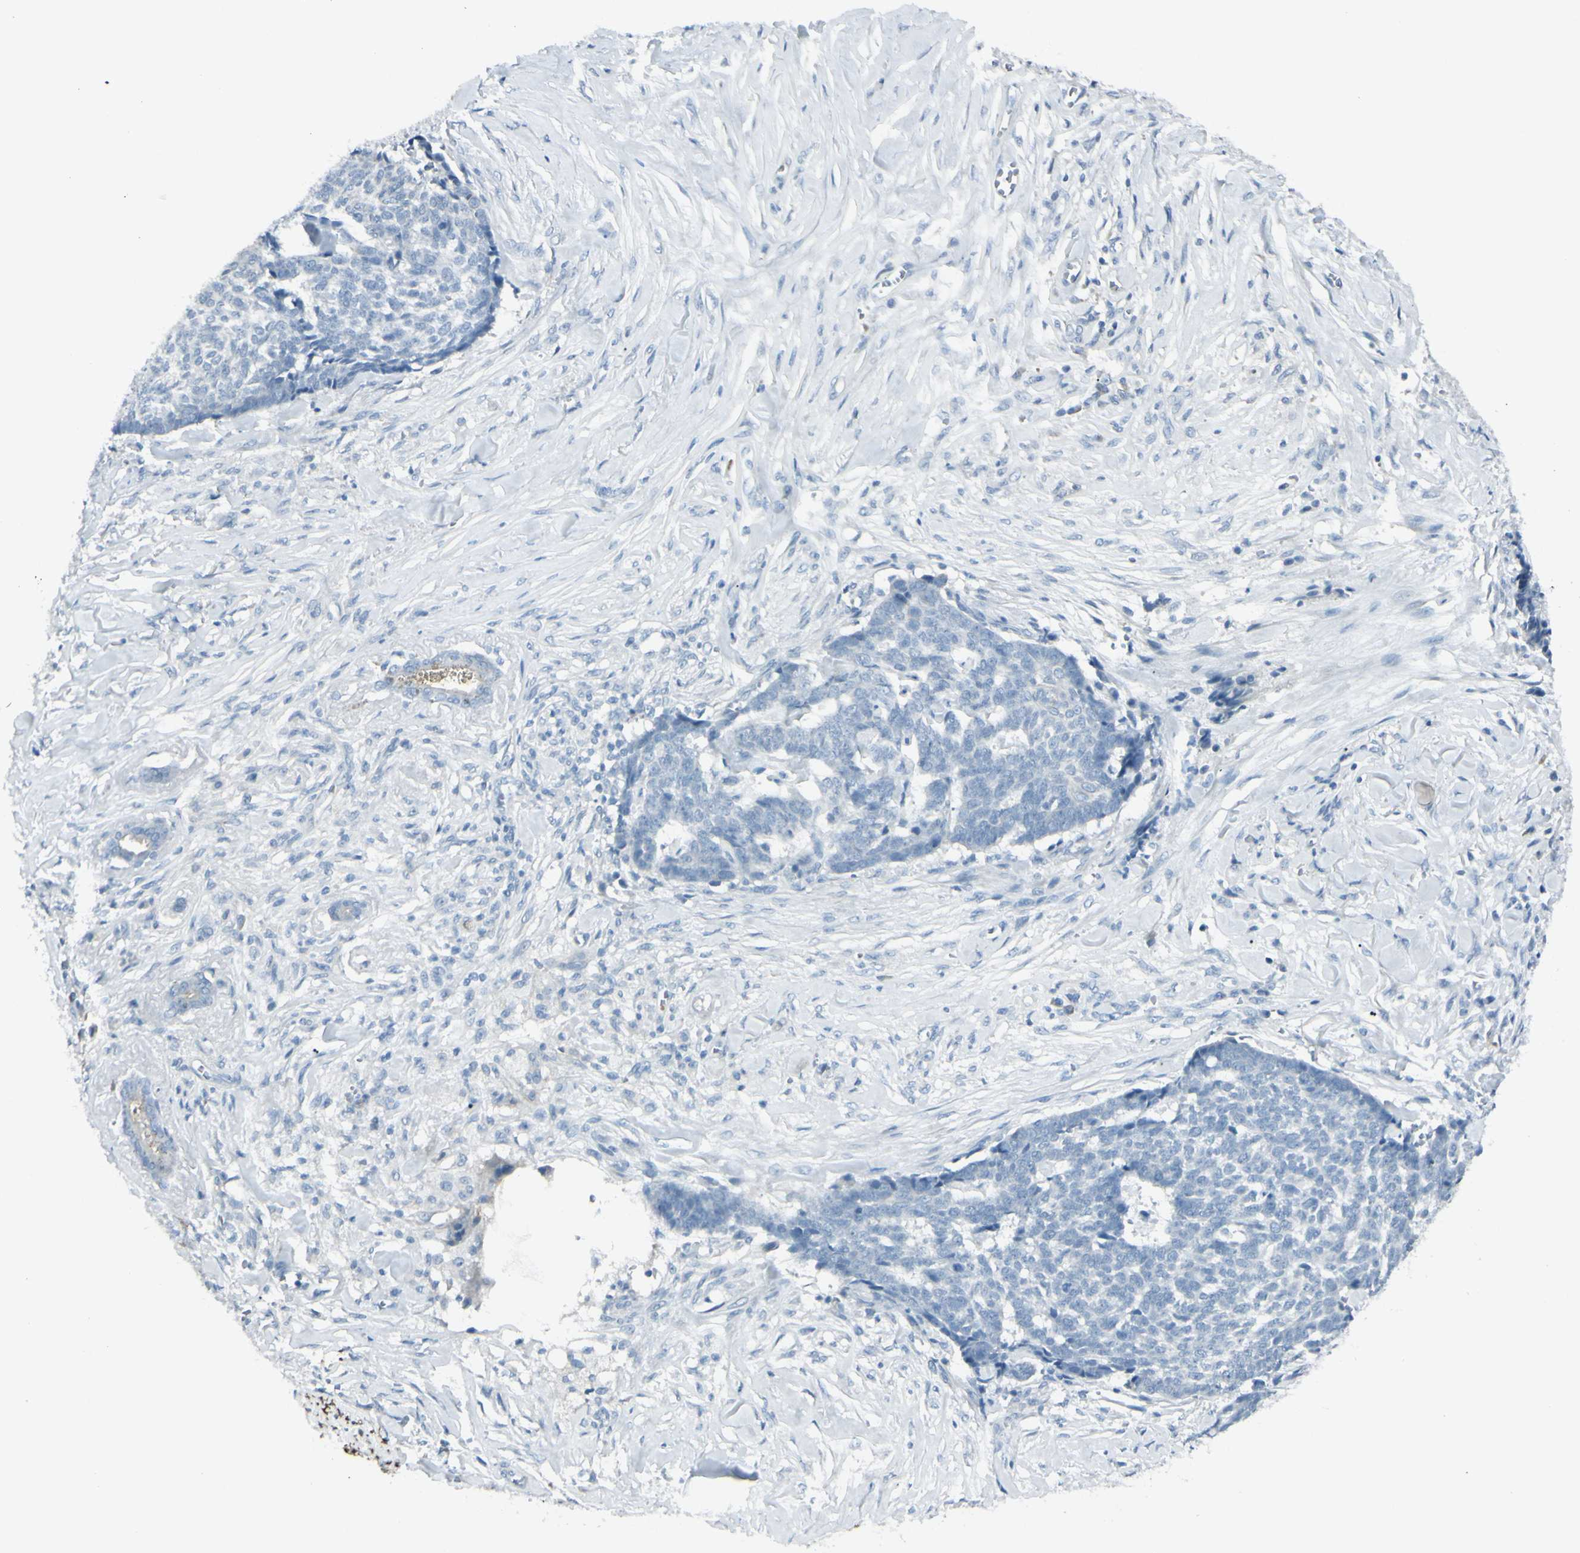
{"staining": {"intensity": "negative", "quantity": "none", "location": "none"}, "tissue": "skin cancer", "cell_type": "Tumor cells", "image_type": "cancer", "snomed": [{"axis": "morphology", "description": "Basal cell carcinoma"}, {"axis": "topography", "description": "Skin"}], "caption": "DAB immunohistochemical staining of skin cancer (basal cell carcinoma) reveals no significant staining in tumor cells.", "gene": "GPR34", "patient": {"sex": "male", "age": 84}}